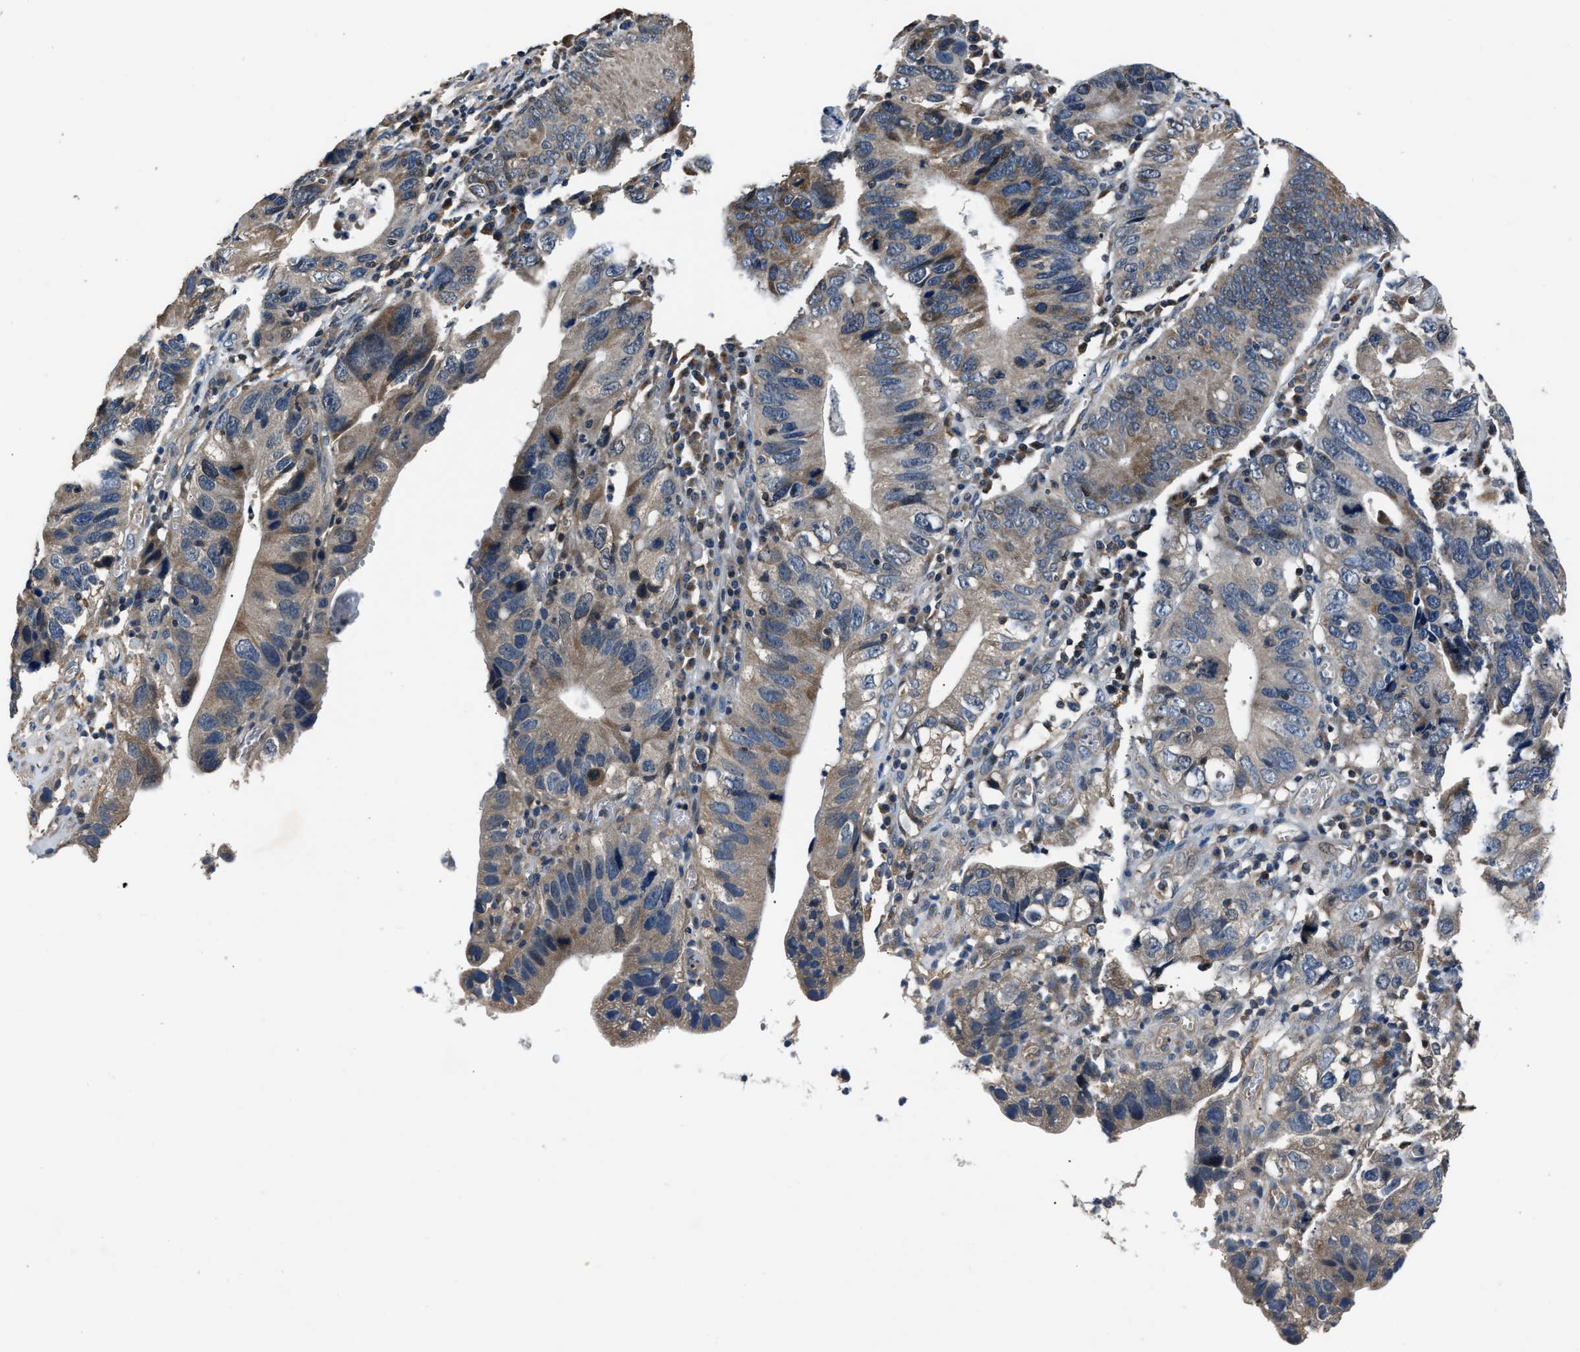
{"staining": {"intensity": "moderate", "quantity": ">75%", "location": "cytoplasmic/membranous"}, "tissue": "stomach cancer", "cell_type": "Tumor cells", "image_type": "cancer", "snomed": [{"axis": "morphology", "description": "Adenocarcinoma, NOS"}, {"axis": "topography", "description": "Stomach"}], "caption": "Immunohistochemistry (IHC) micrograph of stomach cancer (adenocarcinoma) stained for a protein (brown), which exhibits medium levels of moderate cytoplasmic/membranous expression in approximately >75% of tumor cells.", "gene": "TNRC18", "patient": {"sex": "male", "age": 59}}